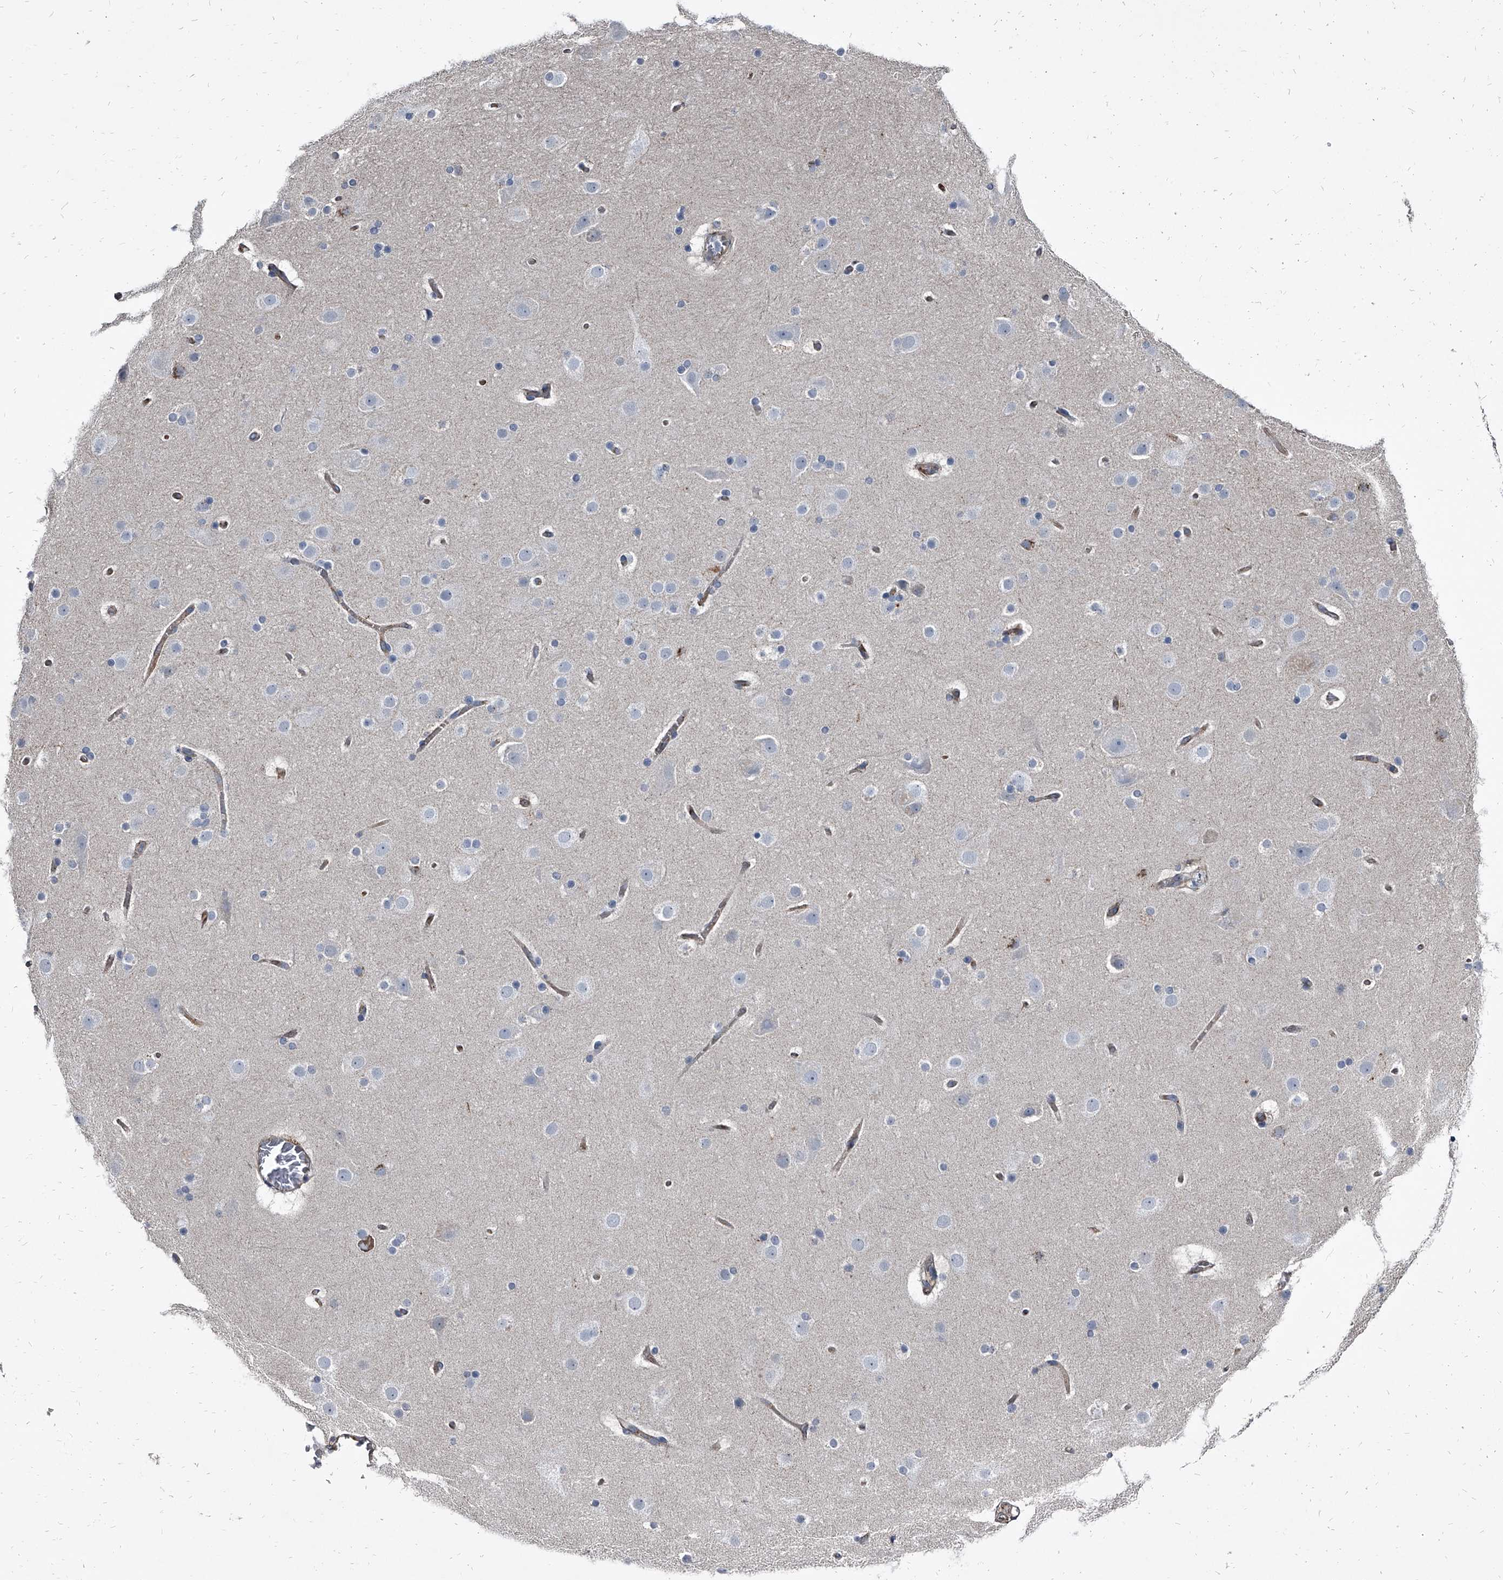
{"staining": {"intensity": "moderate", "quantity": "25%-75%", "location": "cytoplasmic/membranous"}, "tissue": "cerebral cortex", "cell_type": "Endothelial cells", "image_type": "normal", "snomed": [{"axis": "morphology", "description": "Normal tissue, NOS"}, {"axis": "topography", "description": "Cerebral cortex"}], "caption": "Immunohistochemistry (DAB (3,3'-diaminobenzidine)) staining of normal cerebral cortex displays moderate cytoplasmic/membranous protein staining in about 25%-75% of endothelial cells.", "gene": "PGLYRP3", "patient": {"sex": "male", "age": 57}}